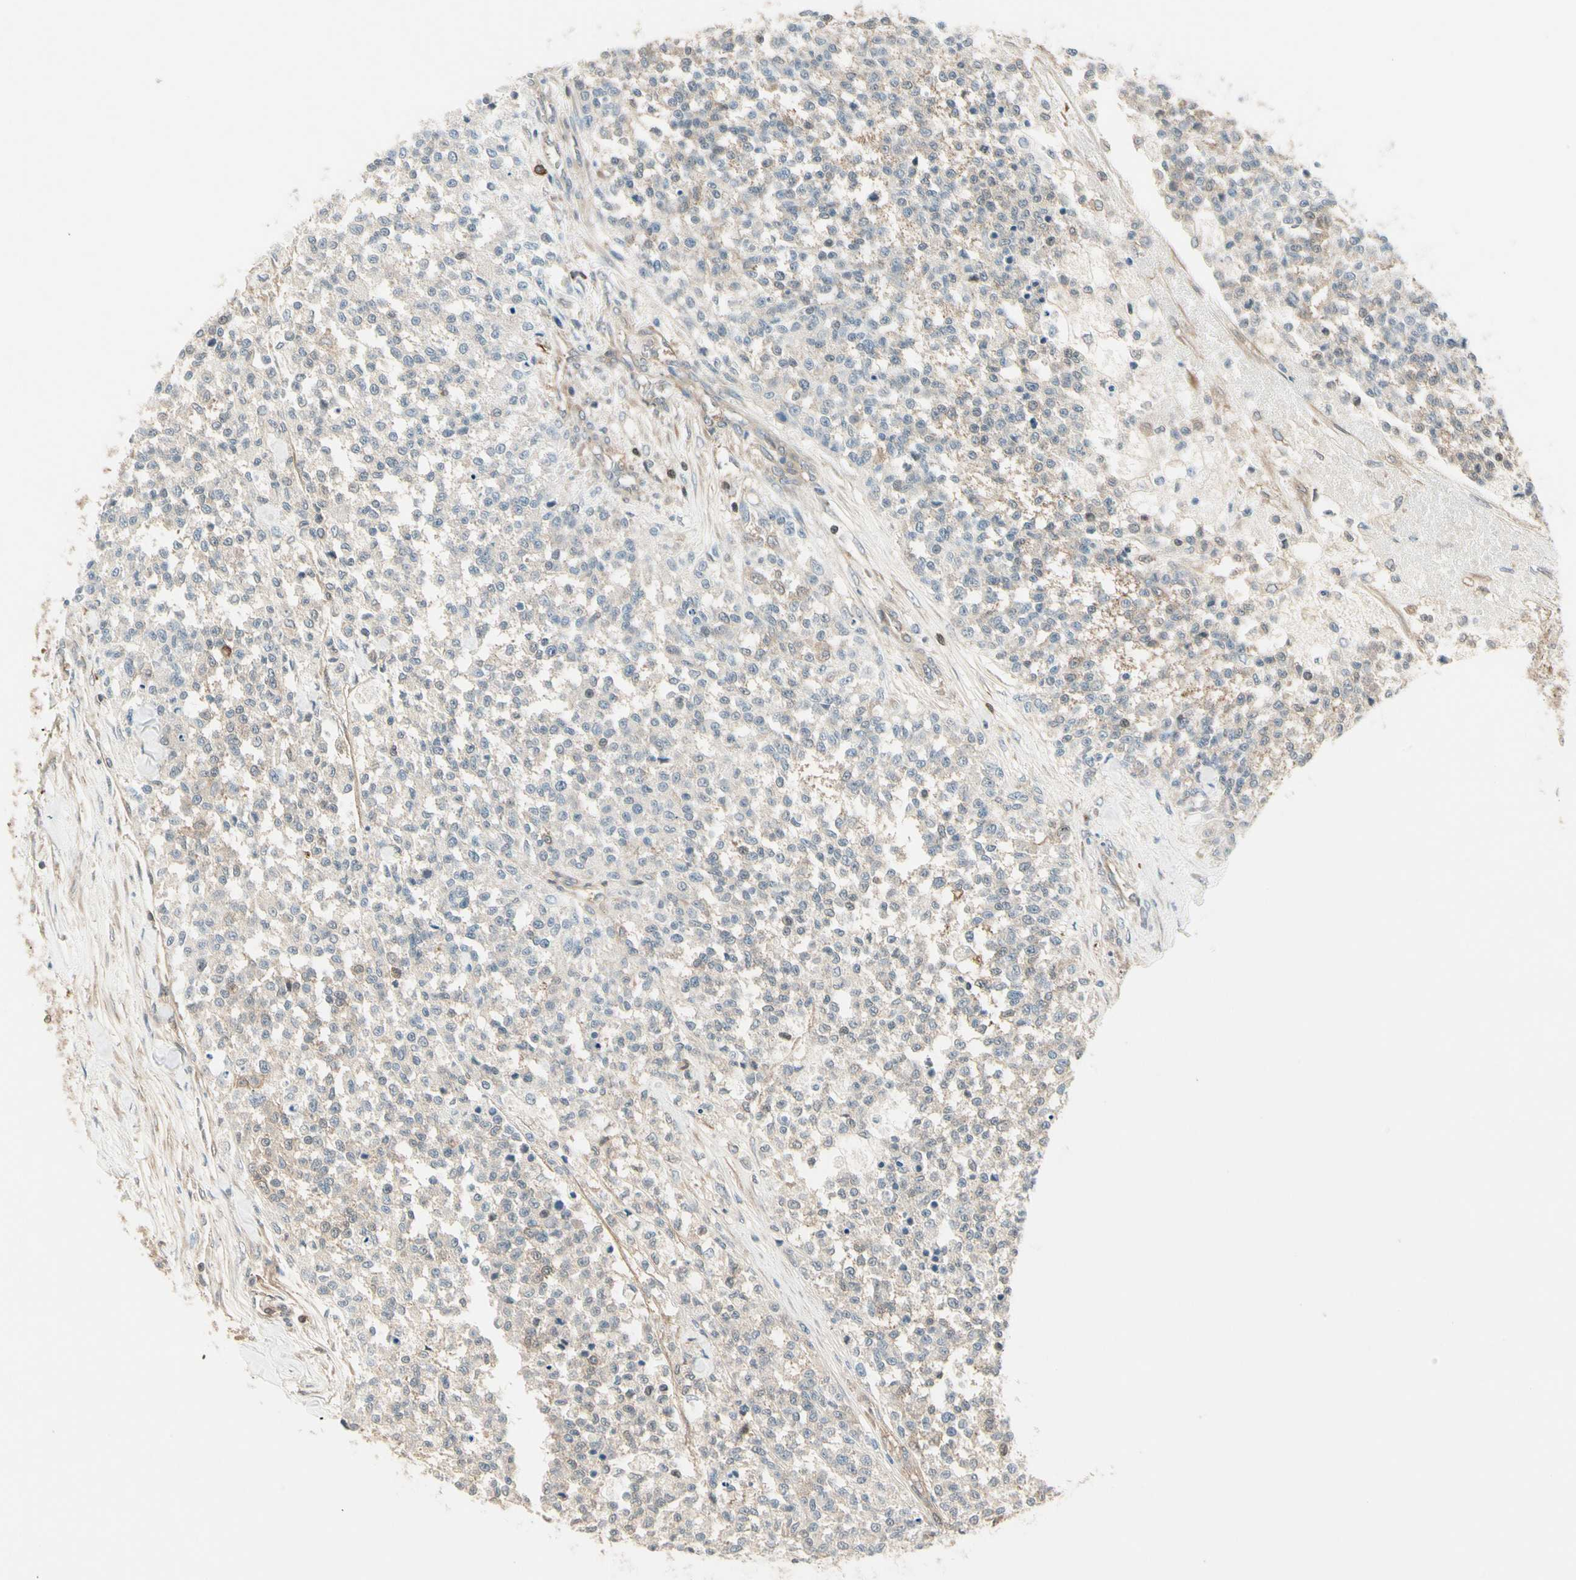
{"staining": {"intensity": "weak", "quantity": "<25%", "location": "cytoplasmic/membranous"}, "tissue": "testis cancer", "cell_type": "Tumor cells", "image_type": "cancer", "snomed": [{"axis": "morphology", "description": "Seminoma, NOS"}, {"axis": "topography", "description": "Testis"}], "caption": "A high-resolution image shows immunohistochemistry staining of seminoma (testis), which displays no significant positivity in tumor cells.", "gene": "OXSR1", "patient": {"sex": "male", "age": 59}}